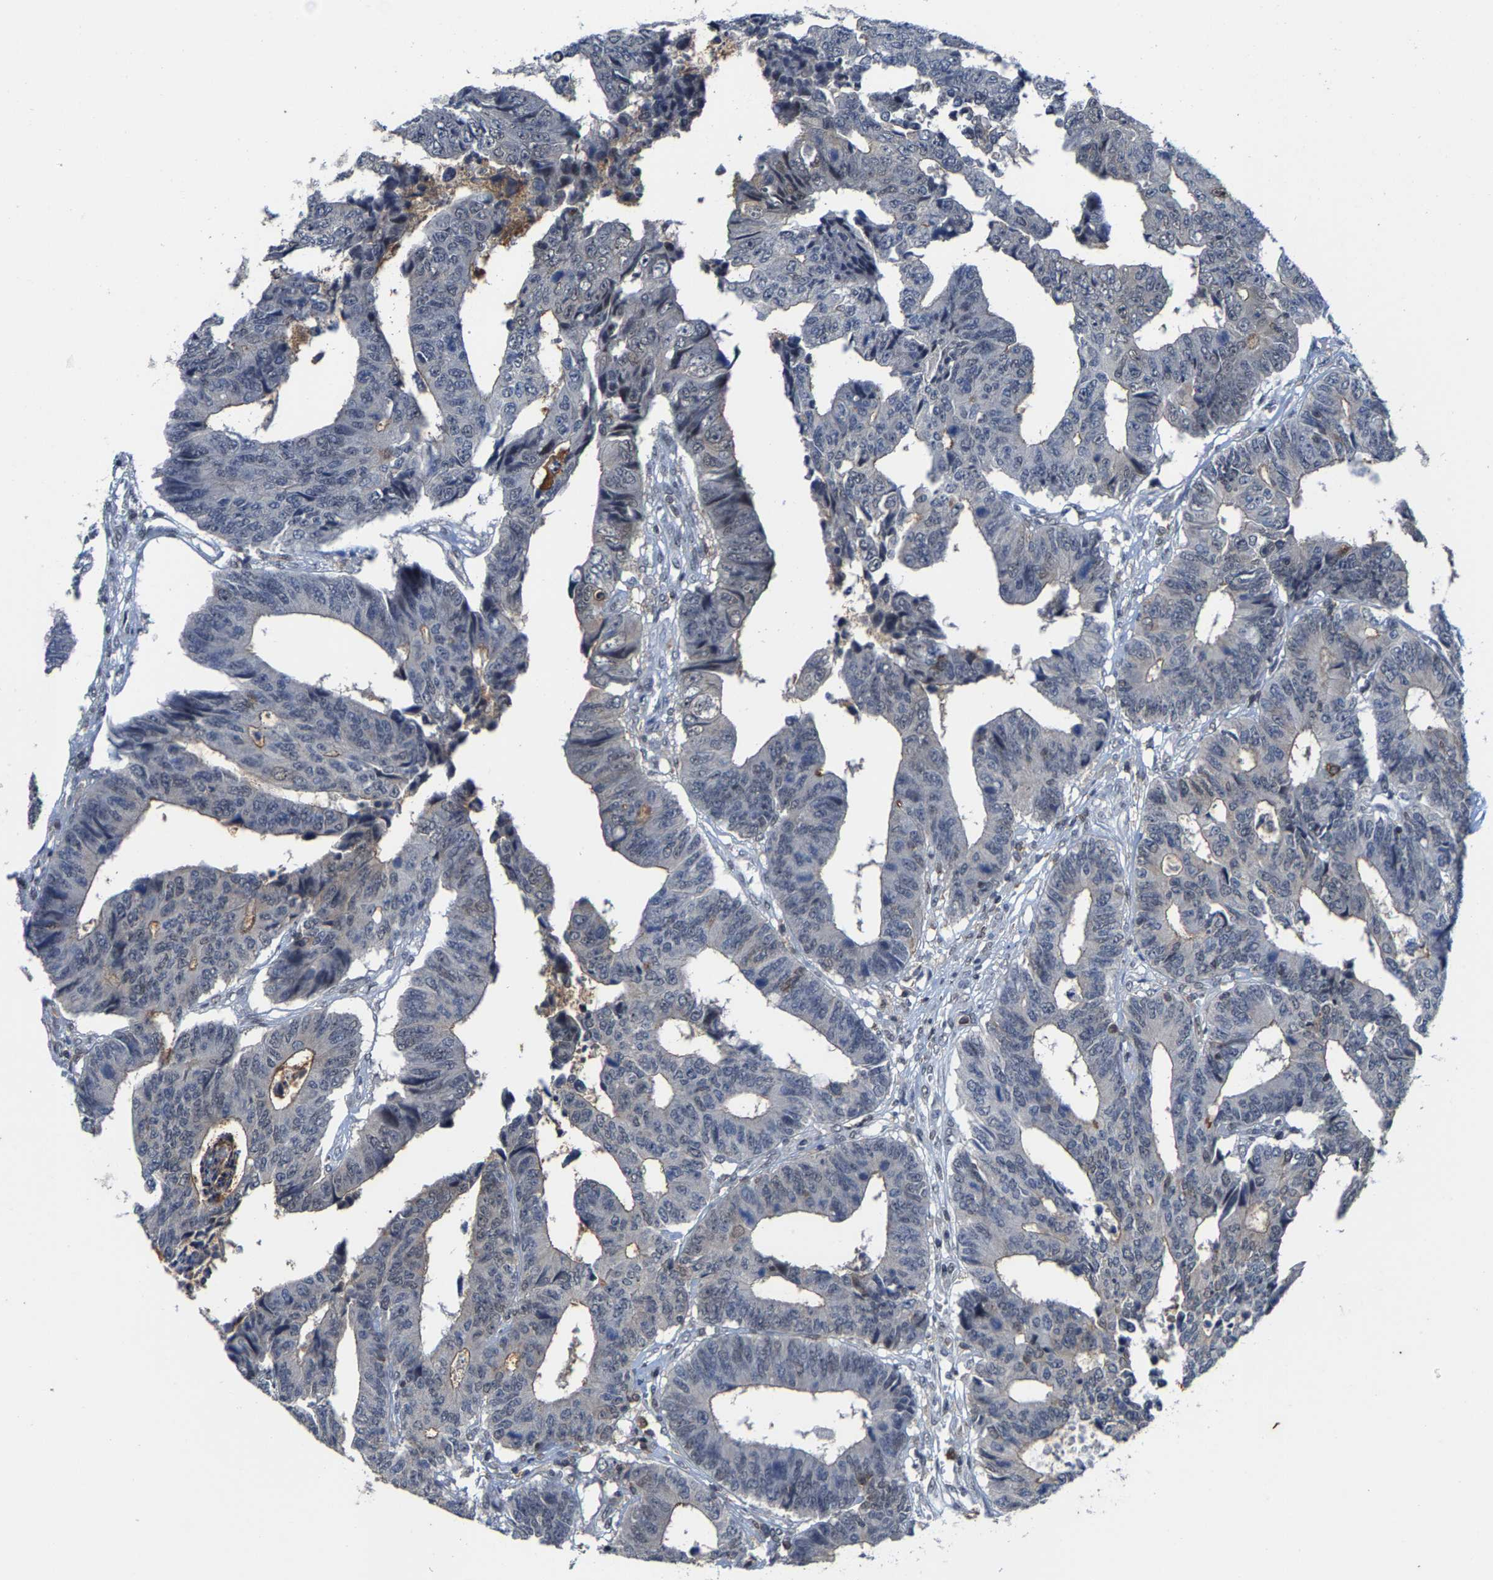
{"staining": {"intensity": "negative", "quantity": "none", "location": "none"}, "tissue": "colorectal cancer", "cell_type": "Tumor cells", "image_type": "cancer", "snomed": [{"axis": "morphology", "description": "Adenocarcinoma, NOS"}, {"axis": "topography", "description": "Rectum"}], "caption": "DAB (3,3'-diaminobenzidine) immunohistochemical staining of human colorectal cancer (adenocarcinoma) shows no significant staining in tumor cells. (DAB immunohistochemistry (IHC), high magnification).", "gene": "FGD3", "patient": {"sex": "male", "age": 84}}